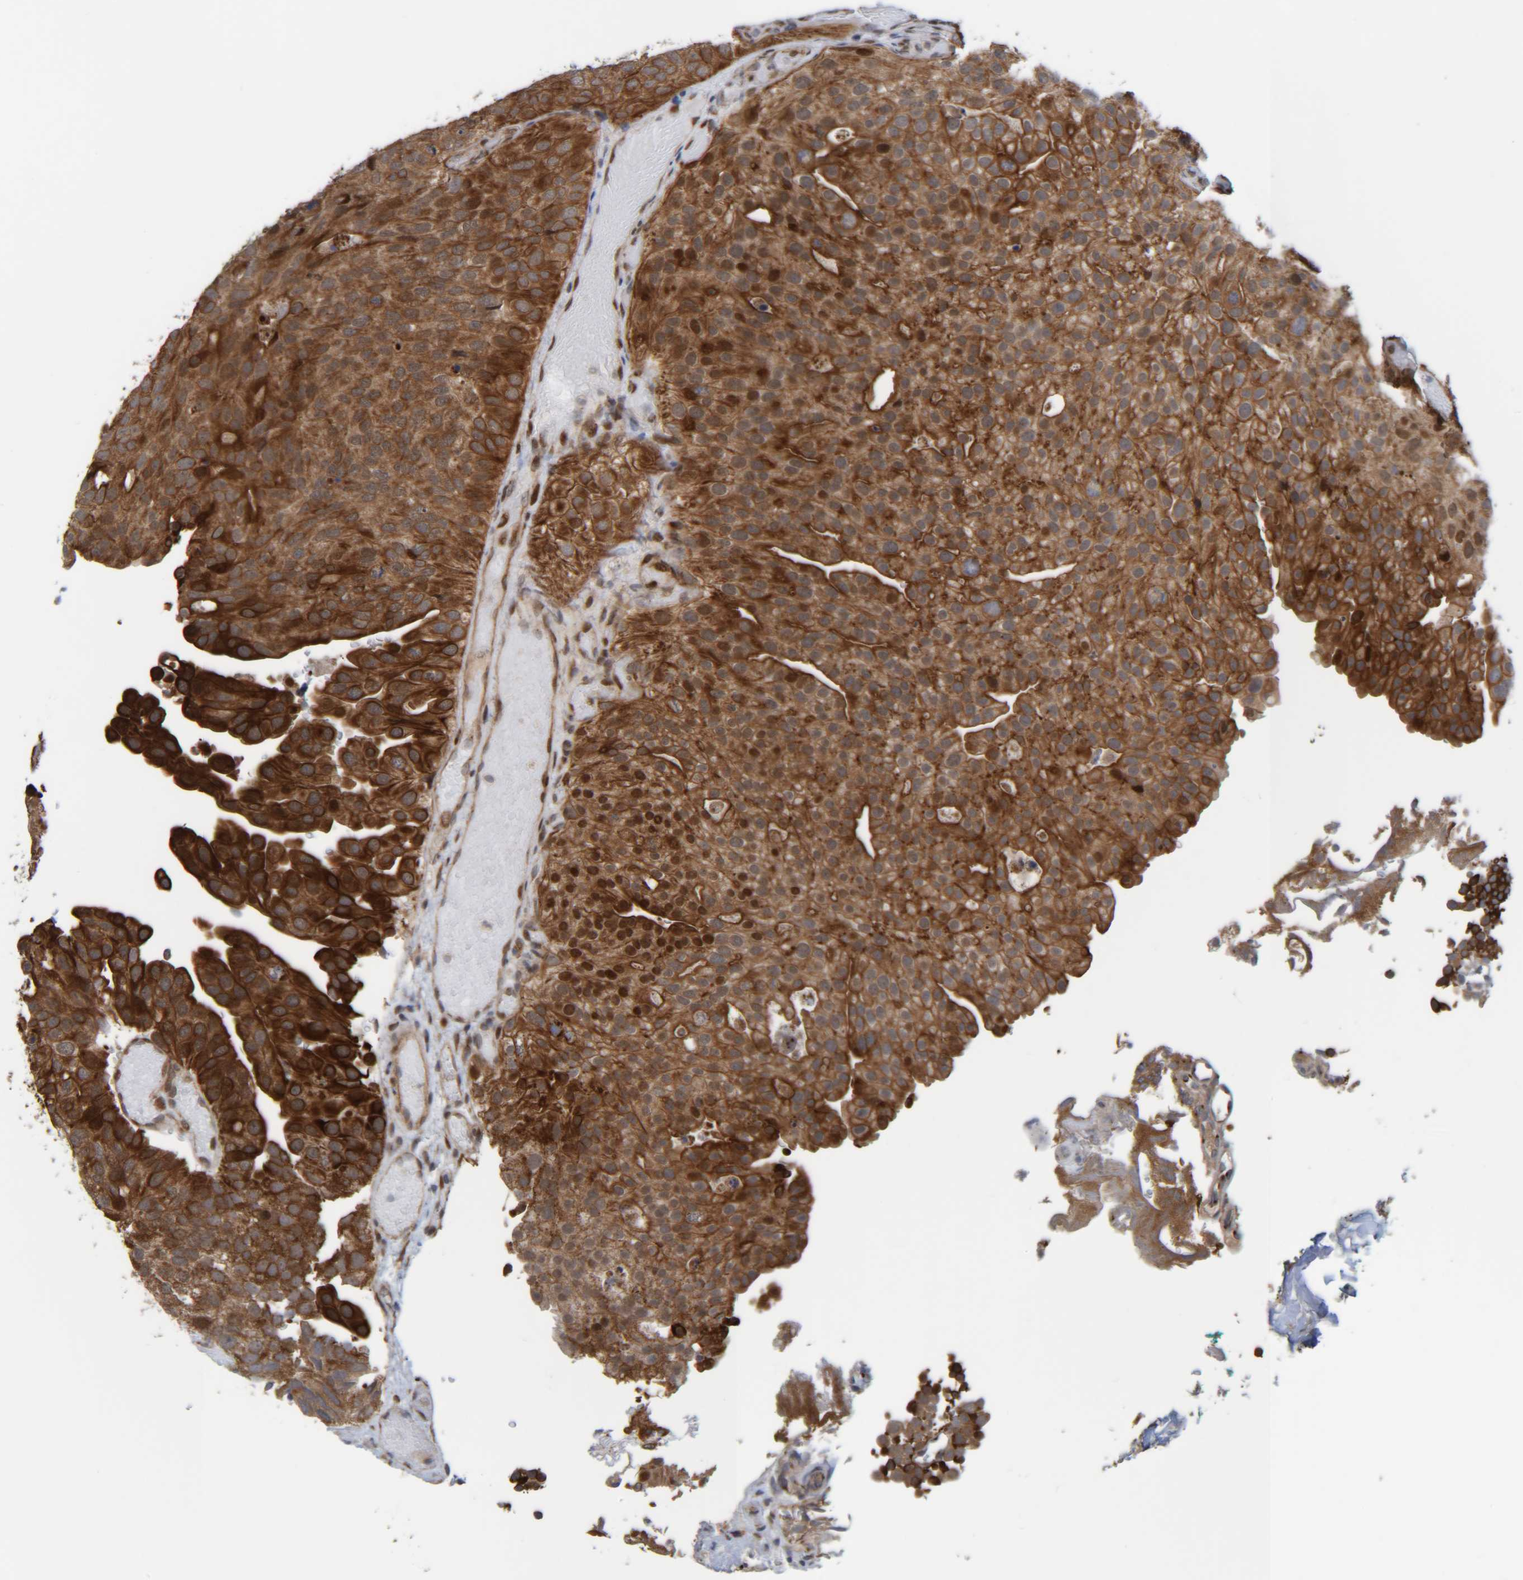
{"staining": {"intensity": "strong", "quantity": ">75%", "location": "cytoplasmic/membranous,nuclear"}, "tissue": "urothelial cancer", "cell_type": "Tumor cells", "image_type": "cancer", "snomed": [{"axis": "morphology", "description": "Urothelial carcinoma, Low grade"}, {"axis": "topography", "description": "Urinary bladder"}], "caption": "The immunohistochemical stain shows strong cytoplasmic/membranous and nuclear positivity in tumor cells of urothelial cancer tissue.", "gene": "CCDC57", "patient": {"sex": "male", "age": 78}}